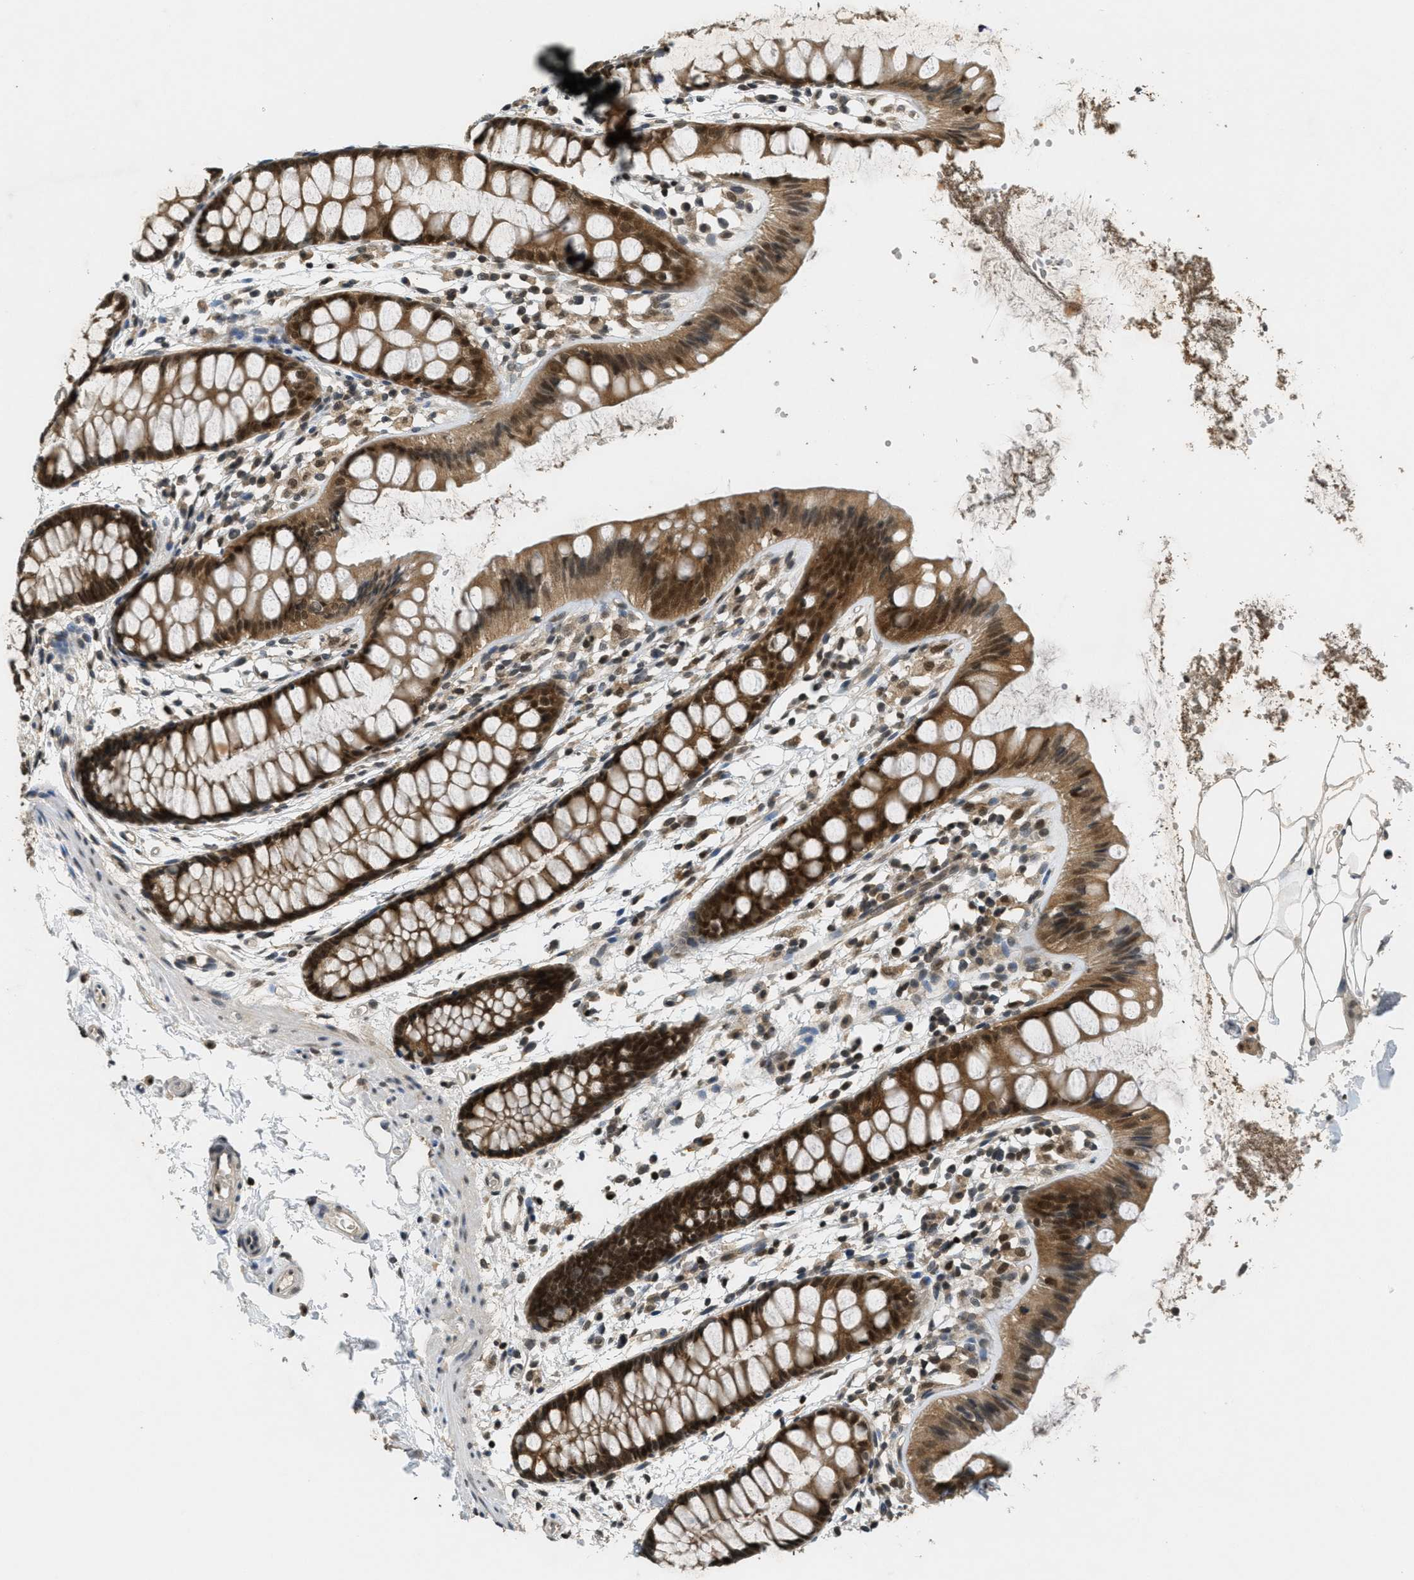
{"staining": {"intensity": "strong", "quantity": ">75%", "location": "cytoplasmic/membranous,nuclear"}, "tissue": "rectum", "cell_type": "Glandular cells", "image_type": "normal", "snomed": [{"axis": "morphology", "description": "Normal tissue, NOS"}, {"axis": "topography", "description": "Rectum"}], "caption": "Protein expression analysis of normal rectum displays strong cytoplasmic/membranous,nuclear positivity in approximately >75% of glandular cells.", "gene": "DNAJB1", "patient": {"sex": "female", "age": 66}}